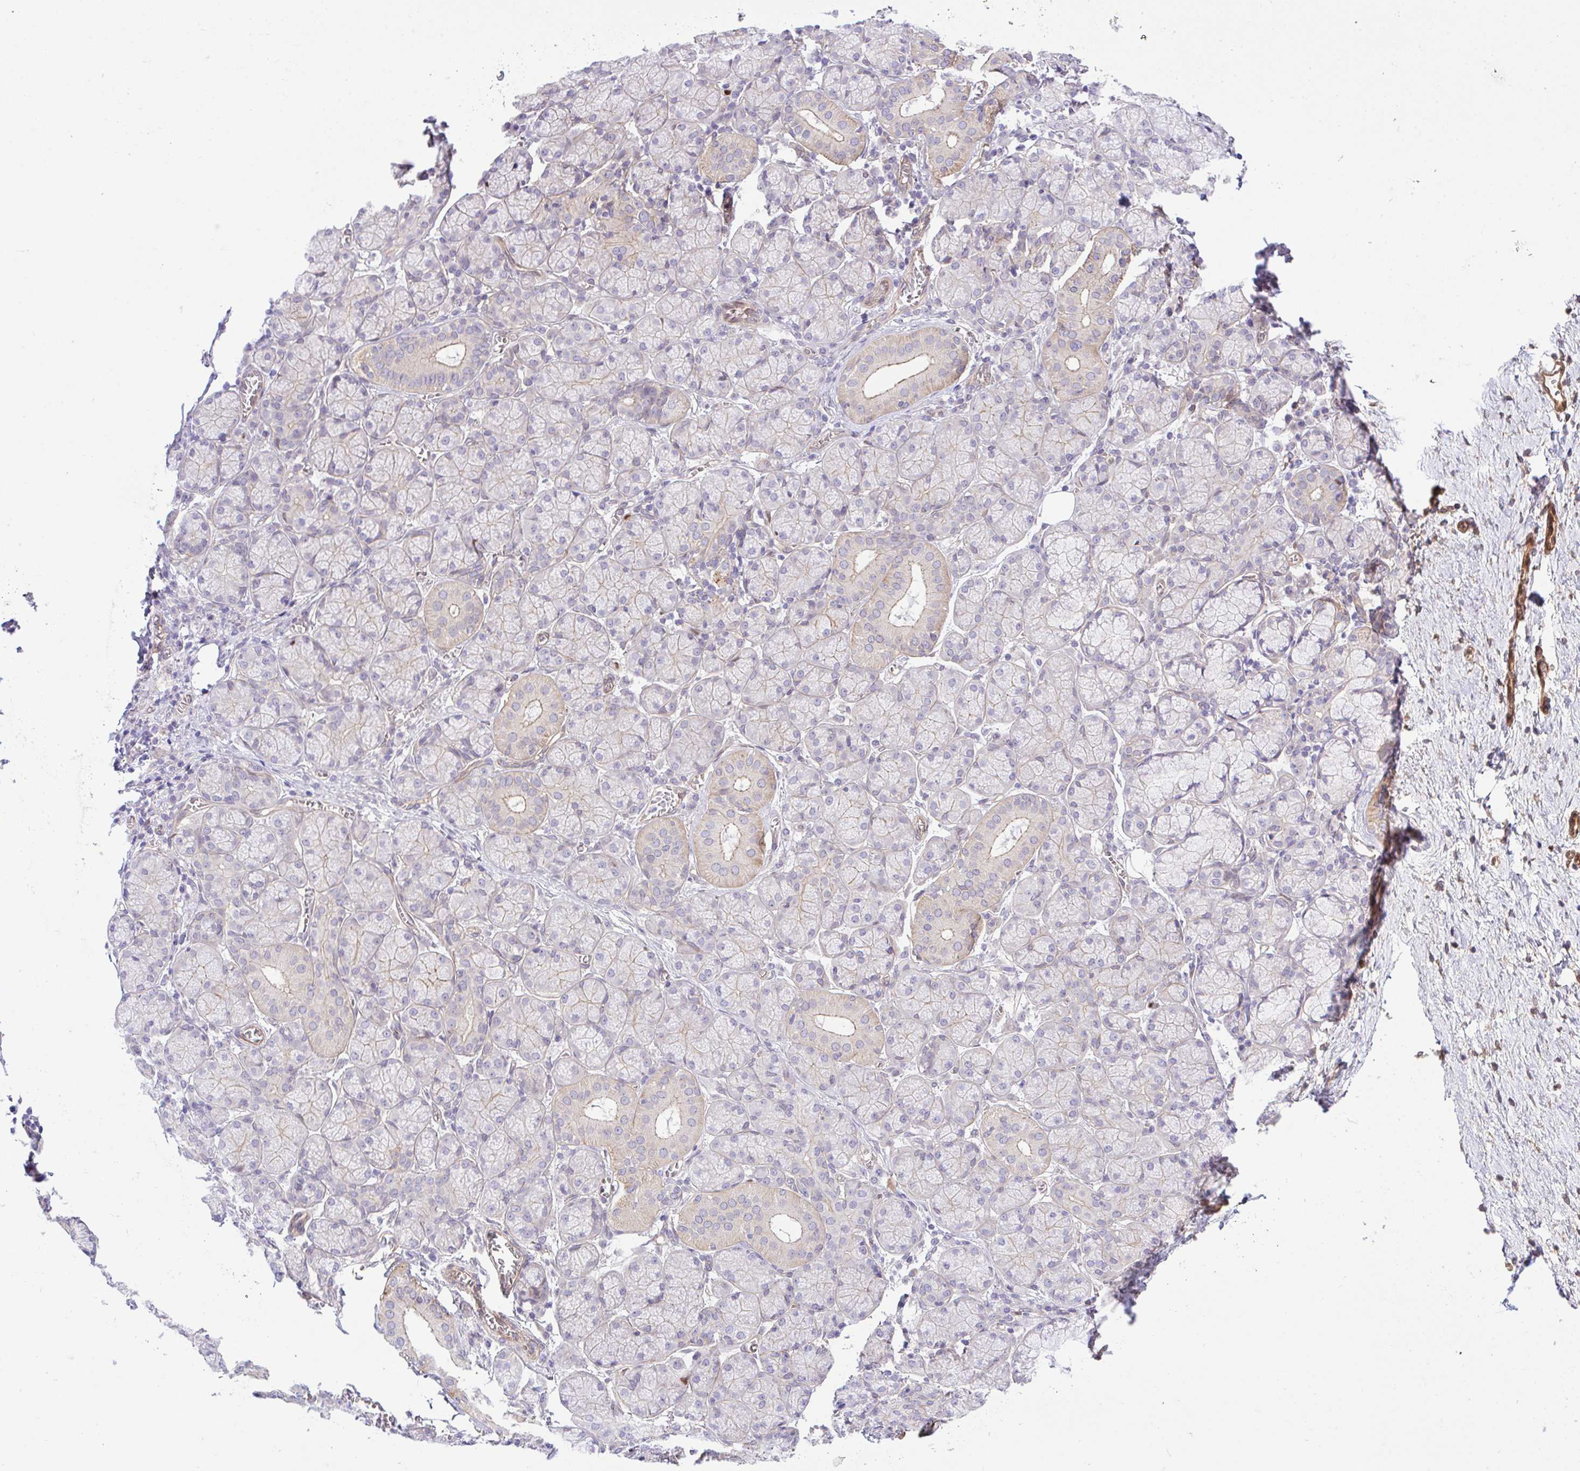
{"staining": {"intensity": "weak", "quantity": "25%-75%", "location": "cytoplasmic/membranous"}, "tissue": "salivary gland", "cell_type": "Glandular cells", "image_type": "normal", "snomed": [{"axis": "morphology", "description": "Normal tissue, NOS"}, {"axis": "topography", "description": "Salivary gland"}], "caption": "Immunohistochemical staining of unremarkable salivary gland reveals low levels of weak cytoplasmic/membranous expression in about 25%-75% of glandular cells.", "gene": "ZBED3", "patient": {"sex": "female", "age": 24}}